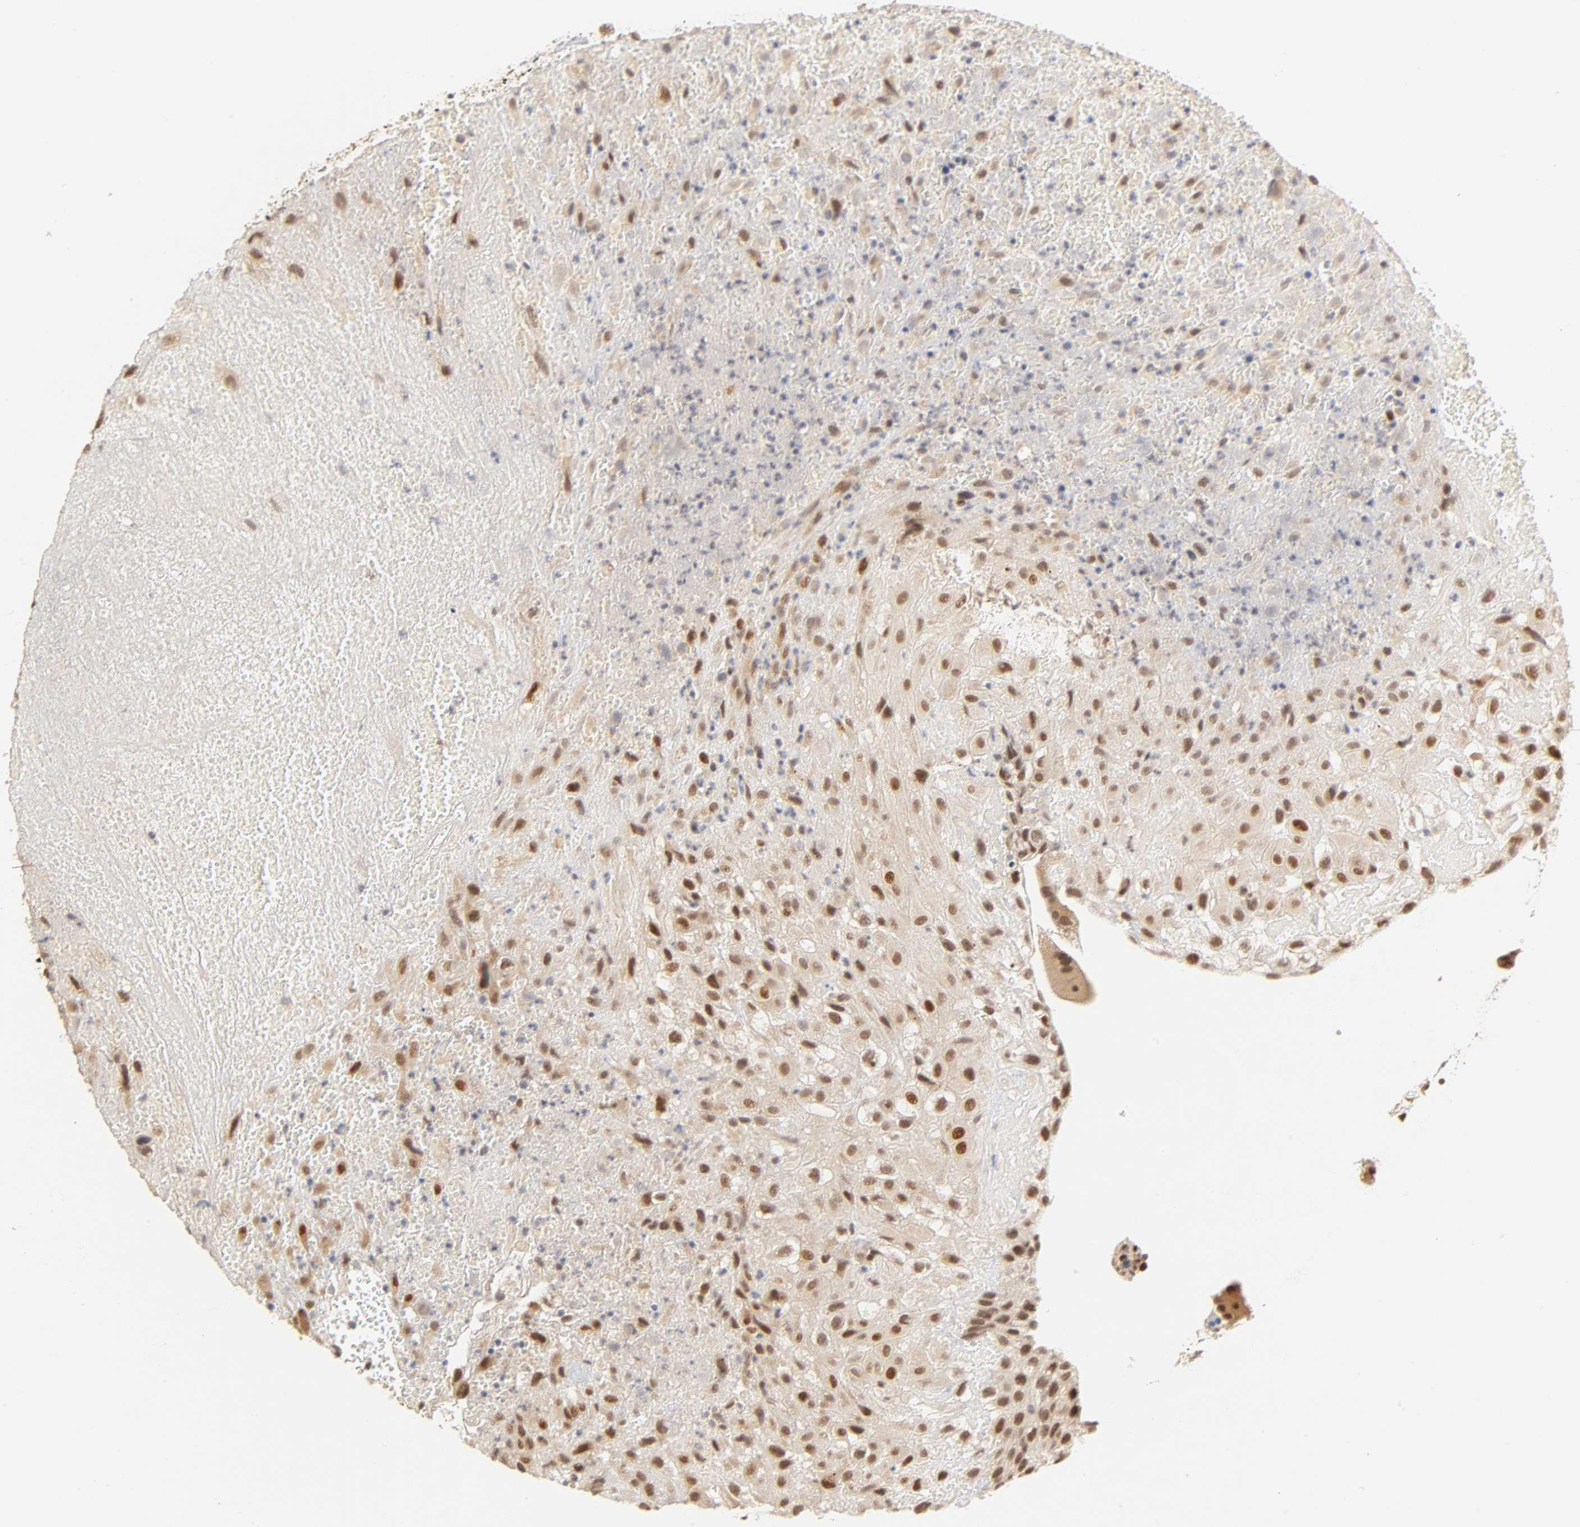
{"staining": {"intensity": "moderate", "quantity": "25%-75%", "location": "cytoplasmic/membranous,nuclear"}, "tissue": "placenta", "cell_type": "Decidual cells", "image_type": "normal", "snomed": [{"axis": "morphology", "description": "Normal tissue, NOS"}, {"axis": "topography", "description": "Placenta"}], "caption": "Immunohistochemical staining of normal human placenta exhibits 25%-75% levels of moderate cytoplasmic/membranous,nuclear protein positivity in about 25%-75% of decidual cells.", "gene": "TAF10", "patient": {"sex": "female", "age": 19}}